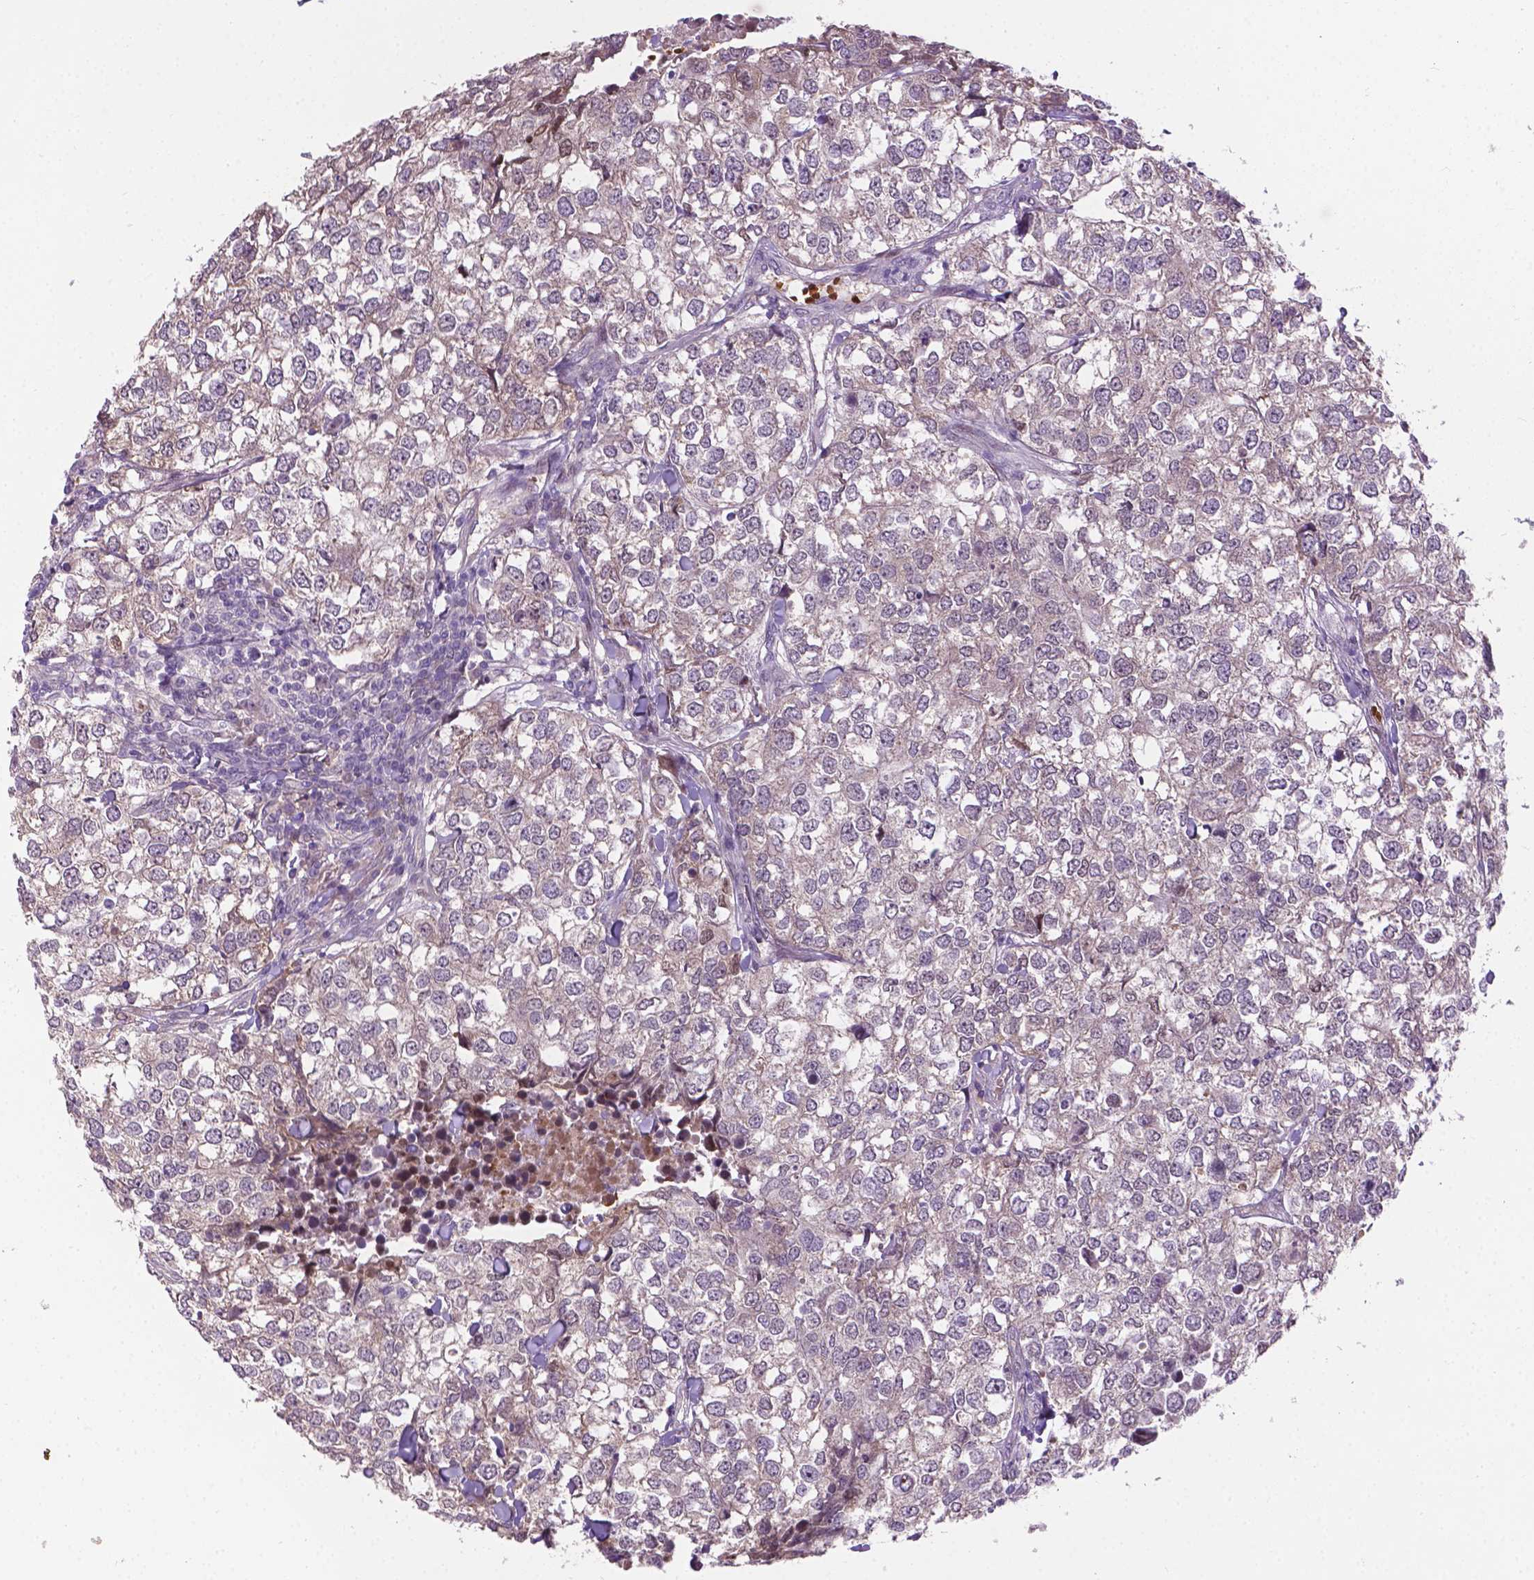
{"staining": {"intensity": "weak", "quantity": "25%-75%", "location": "cytoplasmic/membranous"}, "tissue": "breast cancer", "cell_type": "Tumor cells", "image_type": "cancer", "snomed": [{"axis": "morphology", "description": "Duct carcinoma"}, {"axis": "topography", "description": "Breast"}], "caption": "Human infiltrating ductal carcinoma (breast) stained with a protein marker demonstrates weak staining in tumor cells.", "gene": "IRF6", "patient": {"sex": "female", "age": 30}}